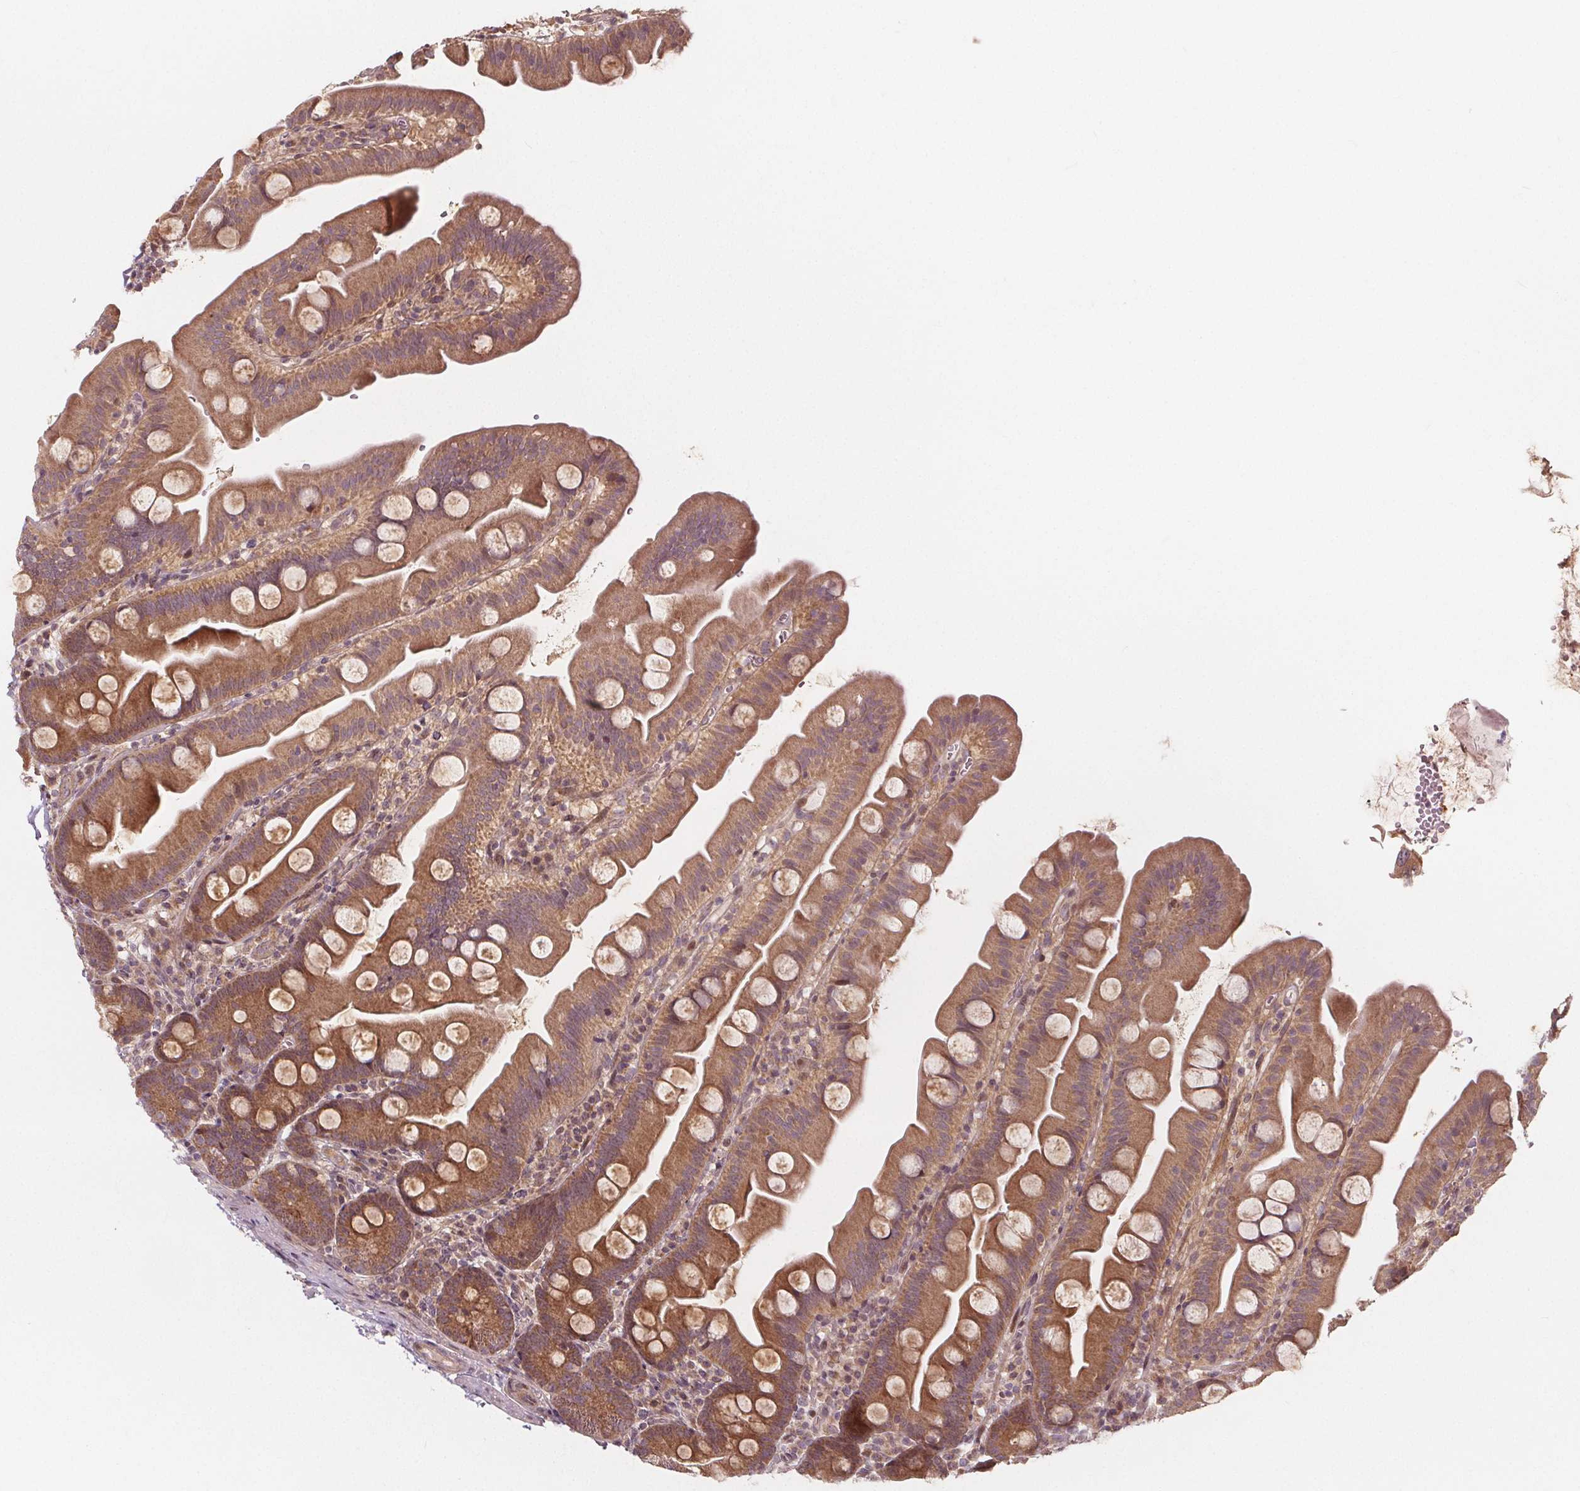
{"staining": {"intensity": "moderate", "quantity": ">75%", "location": "cytoplasmic/membranous"}, "tissue": "small intestine", "cell_type": "Glandular cells", "image_type": "normal", "snomed": [{"axis": "morphology", "description": "Normal tissue, NOS"}, {"axis": "topography", "description": "Small intestine"}], "caption": "An immunohistochemistry micrograph of unremarkable tissue is shown. Protein staining in brown shows moderate cytoplasmic/membranous positivity in small intestine within glandular cells.", "gene": "AKT1S1", "patient": {"sex": "female", "age": 68}}